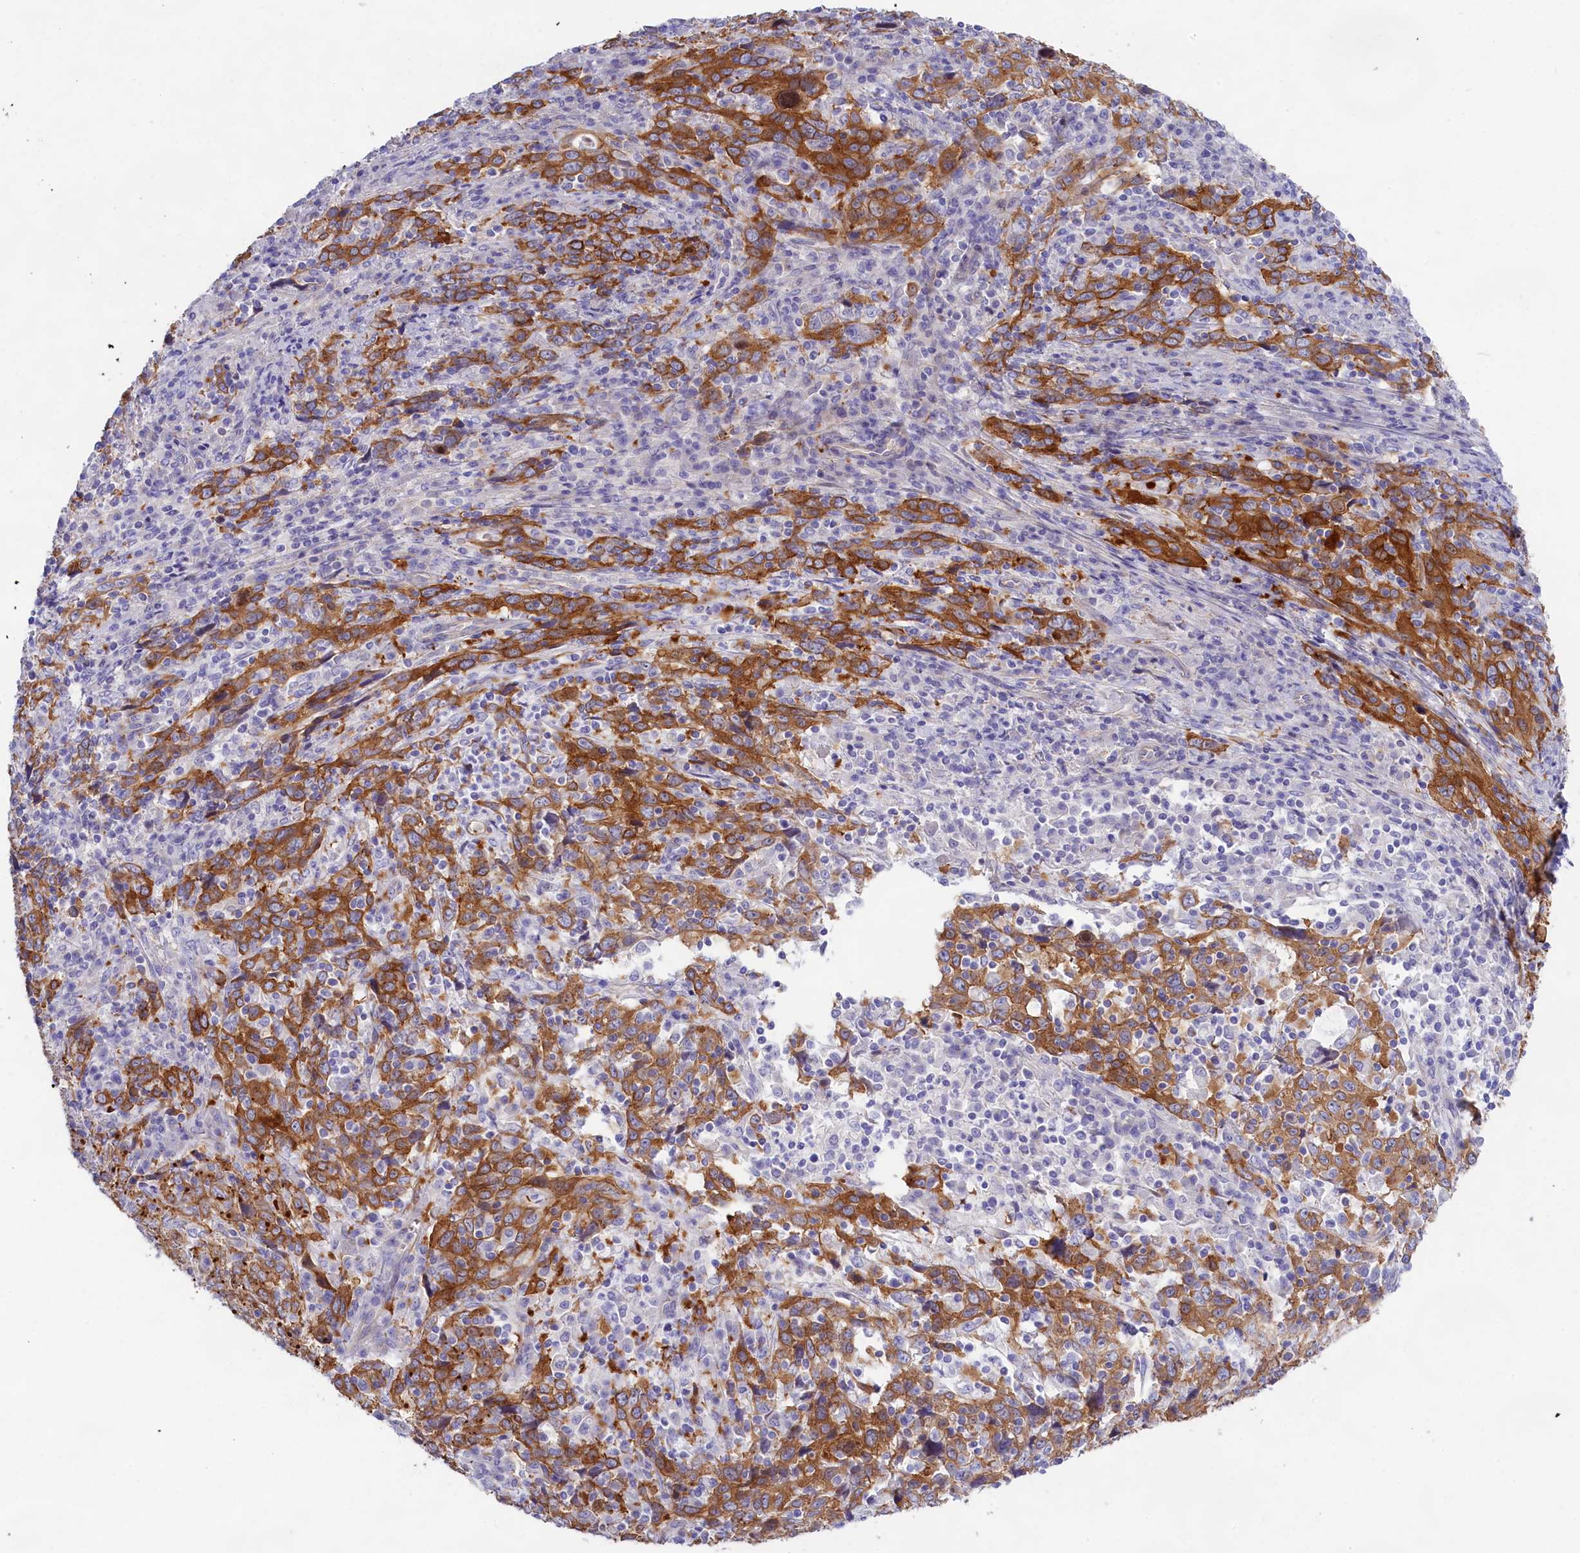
{"staining": {"intensity": "strong", "quantity": ">75%", "location": "cytoplasmic/membranous"}, "tissue": "cervical cancer", "cell_type": "Tumor cells", "image_type": "cancer", "snomed": [{"axis": "morphology", "description": "Squamous cell carcinoma, NOS"}, {"axis": "topography", "description": "Cervix"}], "caption": "Approximately >75% of tumor cells in human squamous cell carcinoma (cervical) exhibit strong cytoplasmic/membranous protein positivity as visualized by brown immunohistochemical staining.", "gene": "PPP1R13L", "patient": {"sex": "female", "age": 46}}